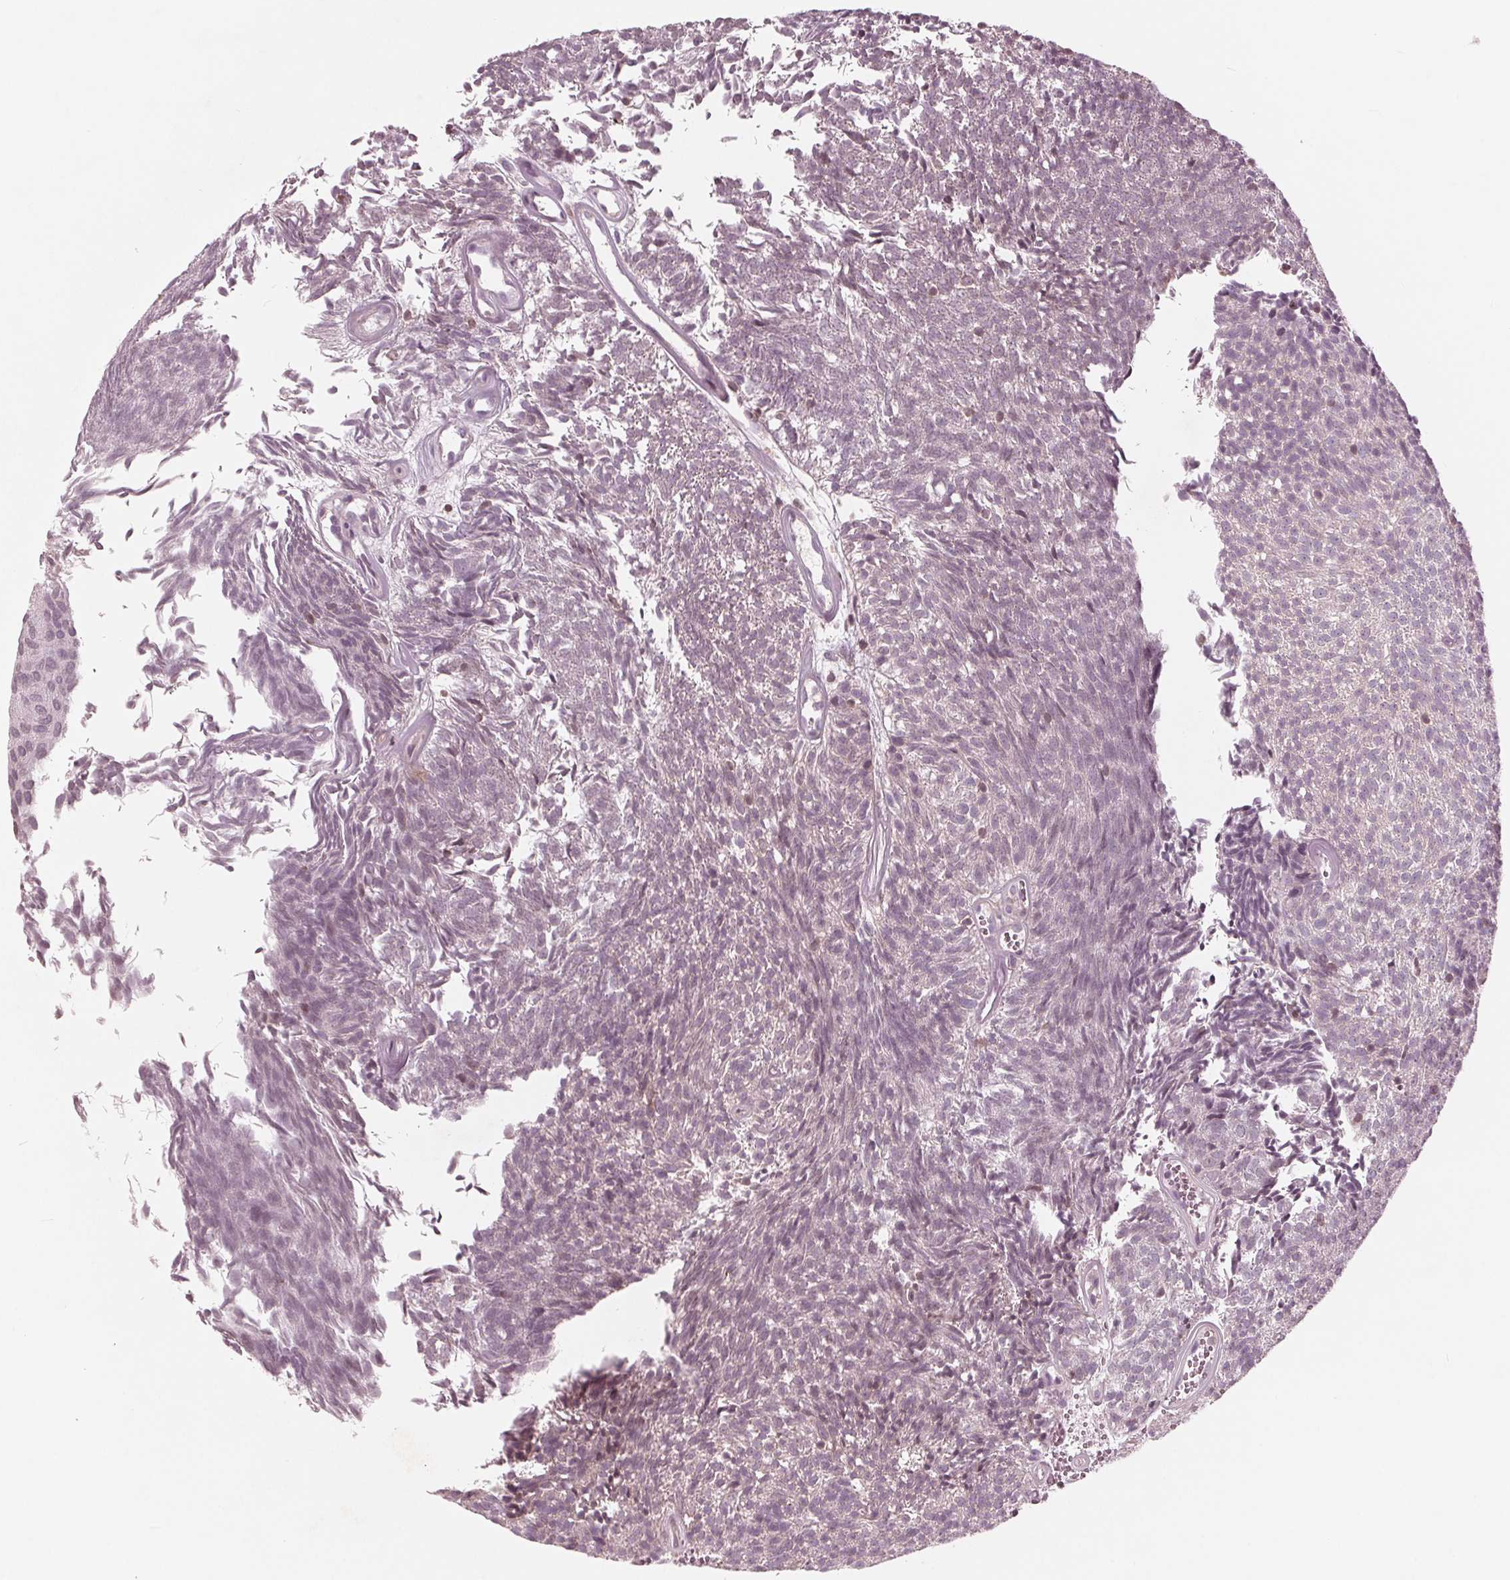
{"staining": {"intensity": "weak", "quantity": "25%-75%", "location": "nuclear"}, "tissue": "urothelial cancer", "cell_type": "Tumor cells", "image_type": "cancer", "snomed": [{"axis": "morphology", "description": "Urothelial carcinoma, Low grade"}, {"axis": "topography", "description": "Urinary bladder"}], "caption": "A brown stain labels weak nuclear staining of a protein in human urothelial carcinoma (low-grade) tumor cells.", "gene": "NUP210", "patient": {"sex": "male", "age": 77}}